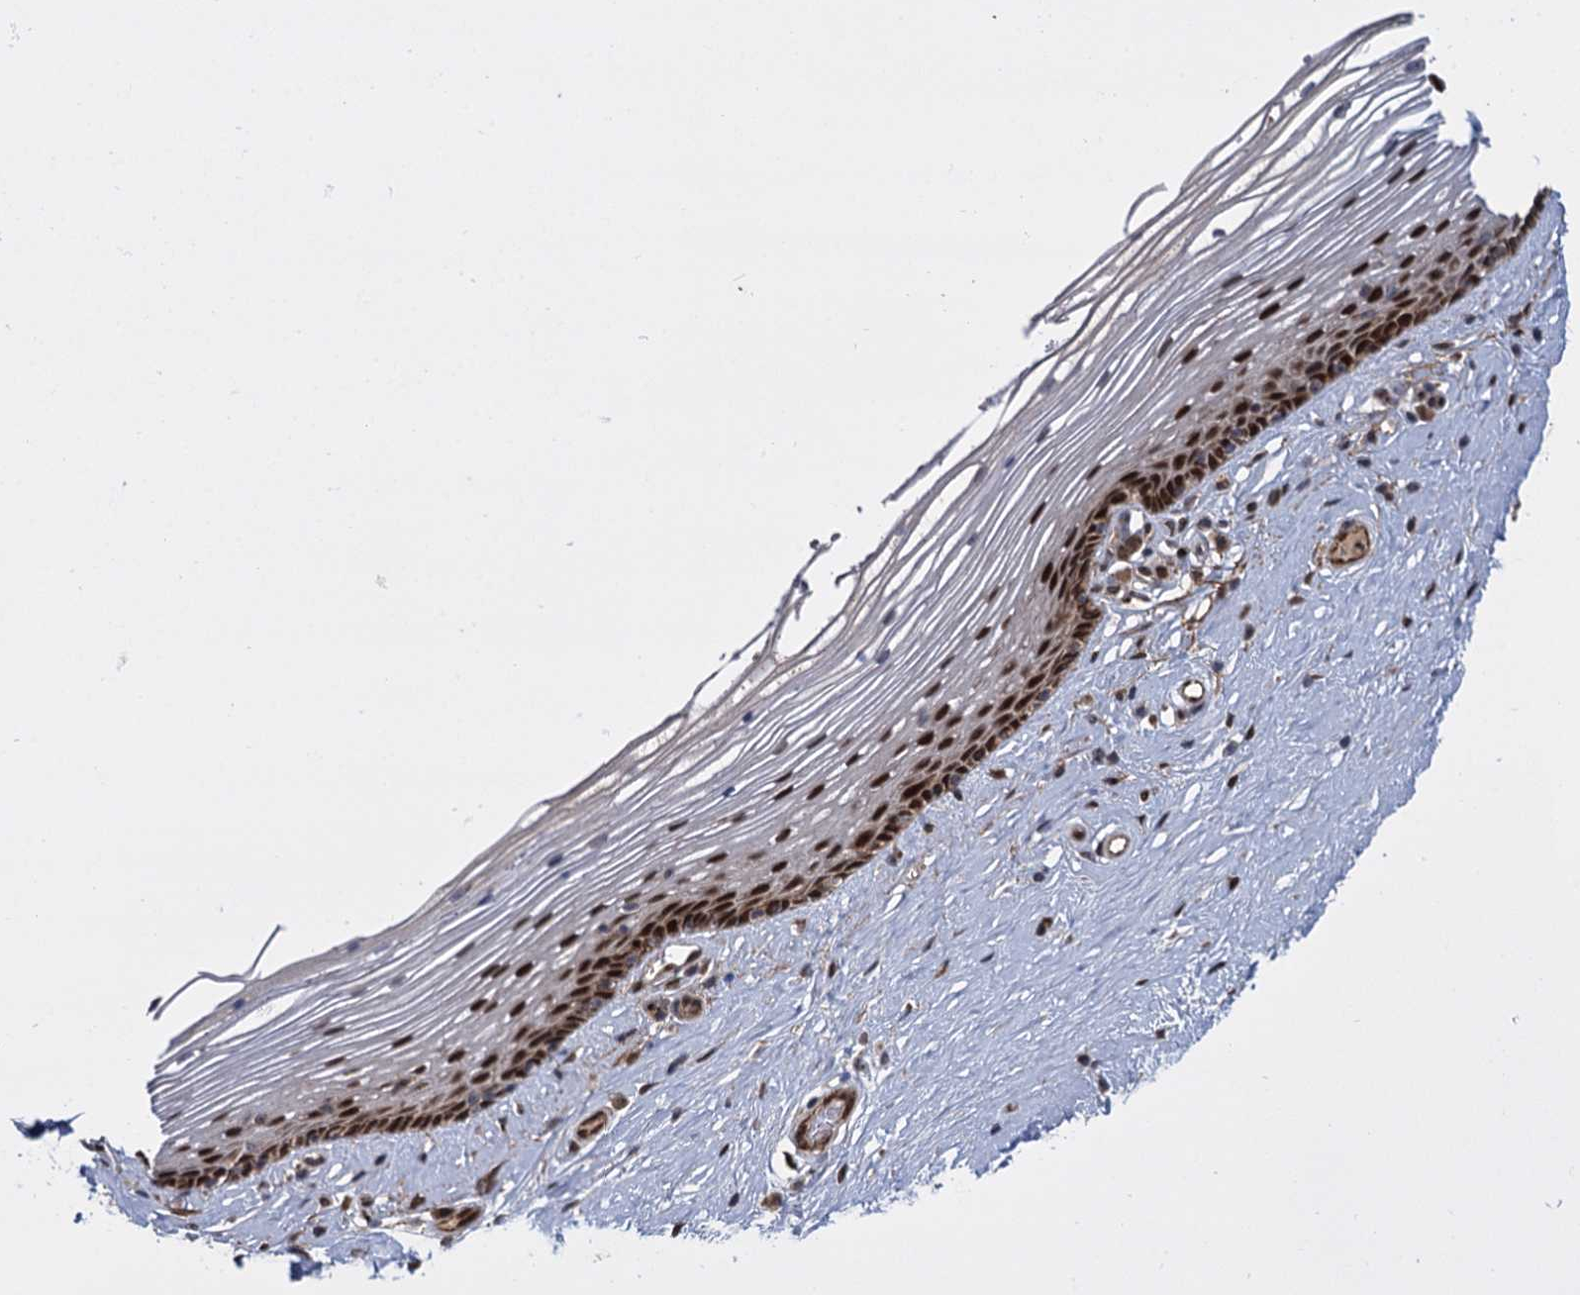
{"staining": {"intensity": "moderate", "quantity": "25%-75%", "location": "nuclear"}, "tissue": "vagina", "cell_type": "Squamous epithelial cells", "image_type": "normal", "snomed": [{"axis": "morphology", "description": "Normal tissue, NOS"}, {"axis": "topography", "description": "Vagina"}], "caption": "IHC micrograph of benign vagina: human vagina stained using immunohistochemistry (IHC) reveals medium levels of moderate protein expression localized specifically in the nuclear of squamous epithelial cells, appearing as a nuclear brown color.", "gene": "GAL3ST4", "patient": {"sex": "female", "age": 46}}